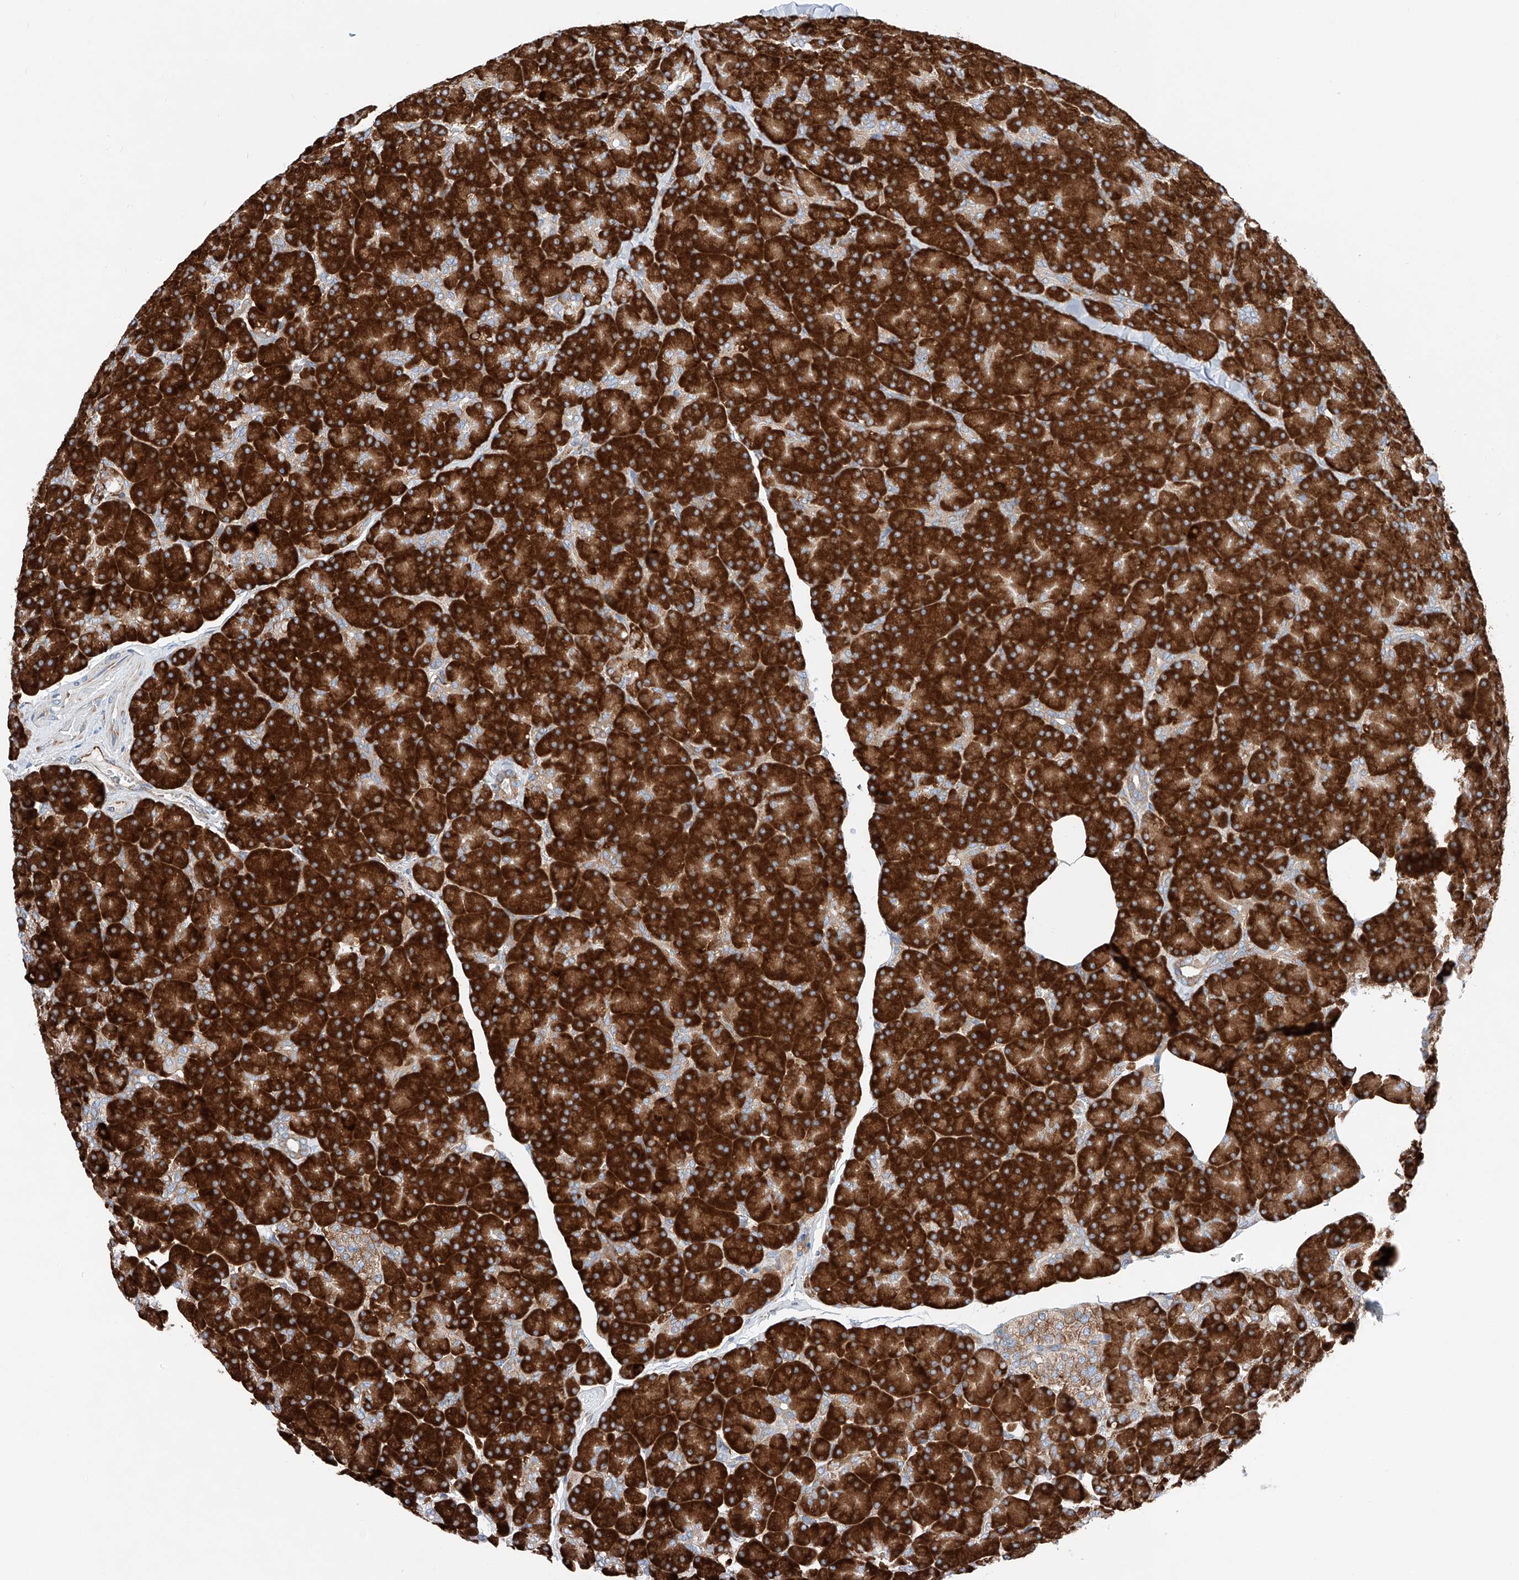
{"staining": {"intensity": "strong", "quantity": ">75%", "location": "cytoplasmic/membranous"}, "tissue": "pancreas", "cell_type": "Exocrine glandular cells", "image_type": "normal", "snomed": [{"axis": "morphology", "description": "Normal tissue, NOS"}, {"axis": "topography", "description": "Pancreas"}], "caption": "Immunohistochemistry micrograph of benign pancreas: human pancreas stained using immunohistochemistry shows high levels of strong protein expression localized specifically in the cytoplasmic/membranous of exocrine glandular cells, appearing as a cytoplasmic/membranous brown color.", "gene": "CRELD1", "patient": {"sex": "female", "age": 43}}